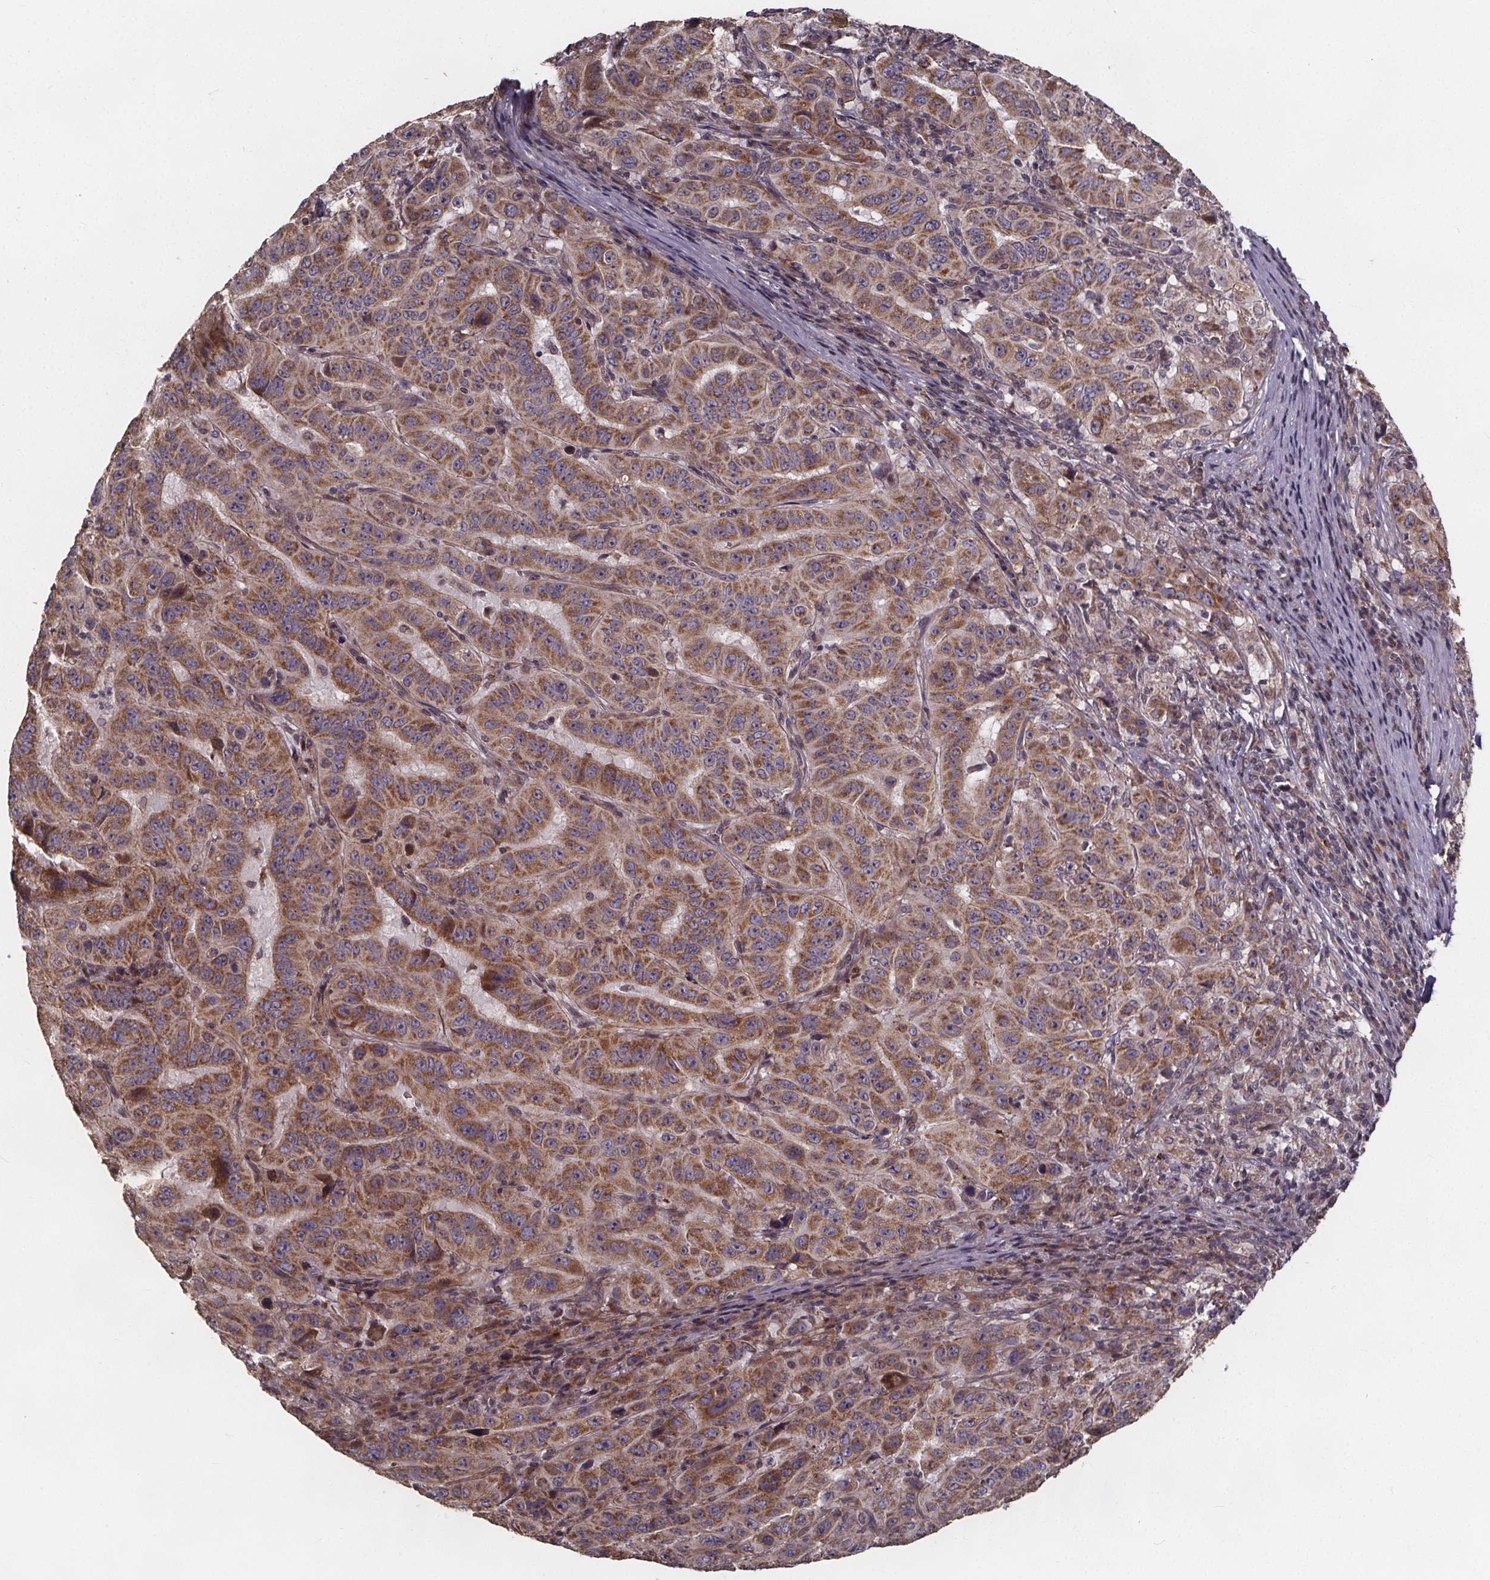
{"staining": {"intensity": "moderate", "quantity": ">75%", "location": "cytoplasmic/membranous"}, "tissue": "pancreatic cancer", "cell_type": "Tumor cells", "image_type": "cancer", "snomed": [{"axis": "morphology", "description": "Adenocarcinoma, NOS"}, {"axis": "topography", "description": "Pancreas"}], "caption": "Human adenocarcinoma (pancreatic) stained with a brown dye exhibits moderate cytoplasmic/membranous positive positivity in approximately >75% of tumor cells.", "gene": "YME1L1", "patient": {"sex": "male", "age": 63}}